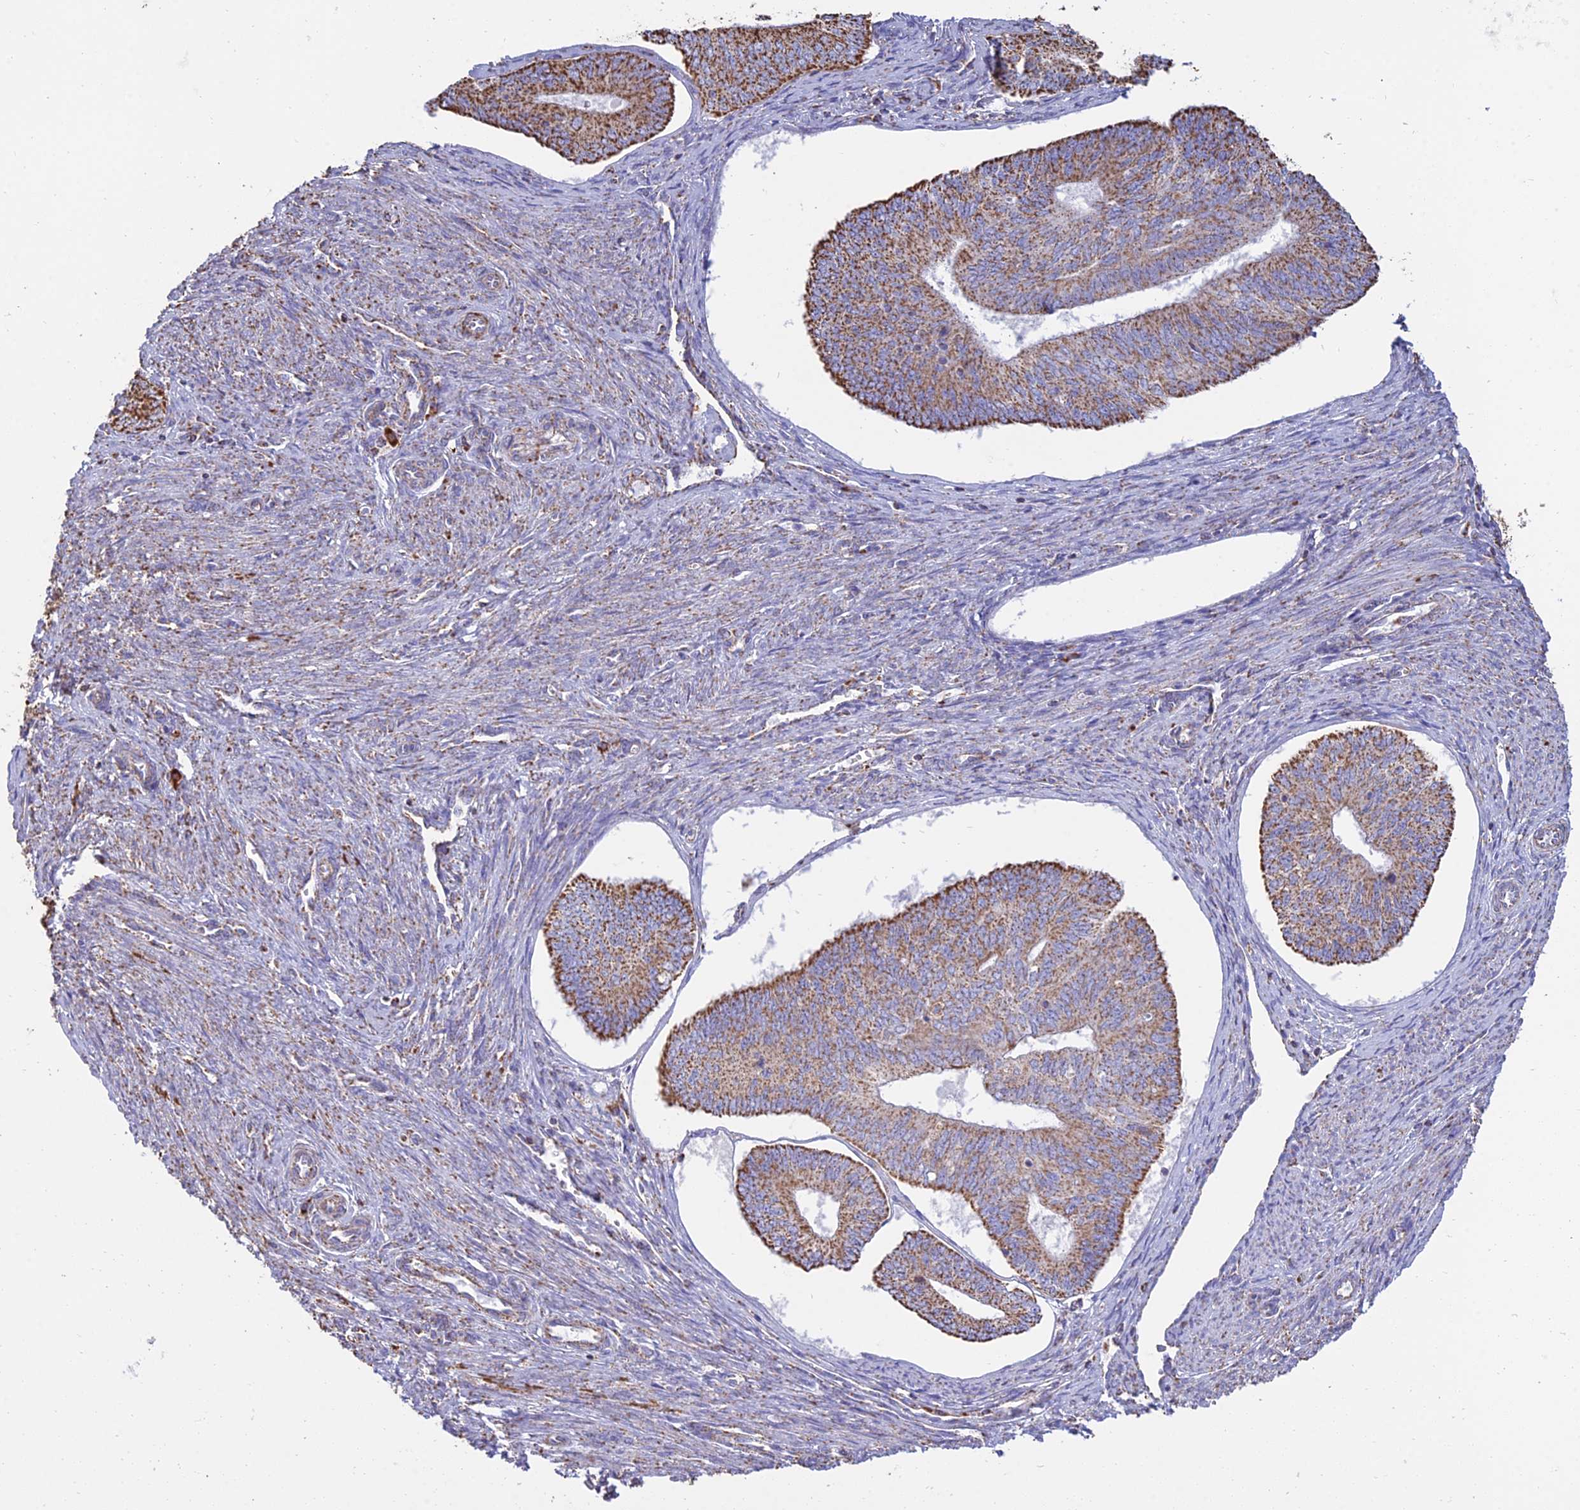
{"staining": {"intensity": "moderate", "quantity": ">75%", "location": "cytoplasmic/membranous"}, "tissue": "endometrial cancer", "cell_type": "Tumor cells", "image_type": "cancer", "snomed": [{"axis": "morphology", "description": "Adenocarcinoma, NOS"}, {"axis": "topography", "description": "Endometrium"}], "caption": "This is a micrograph of immunohistochemistry (IHC) staining of endometrial cancer (adenocarcinoma), which shows moderate staining in the cytoplasmic/membranous of tumor cells.", "gene": "OR2W3", "patient": {"sex": "female", "age": 68}}